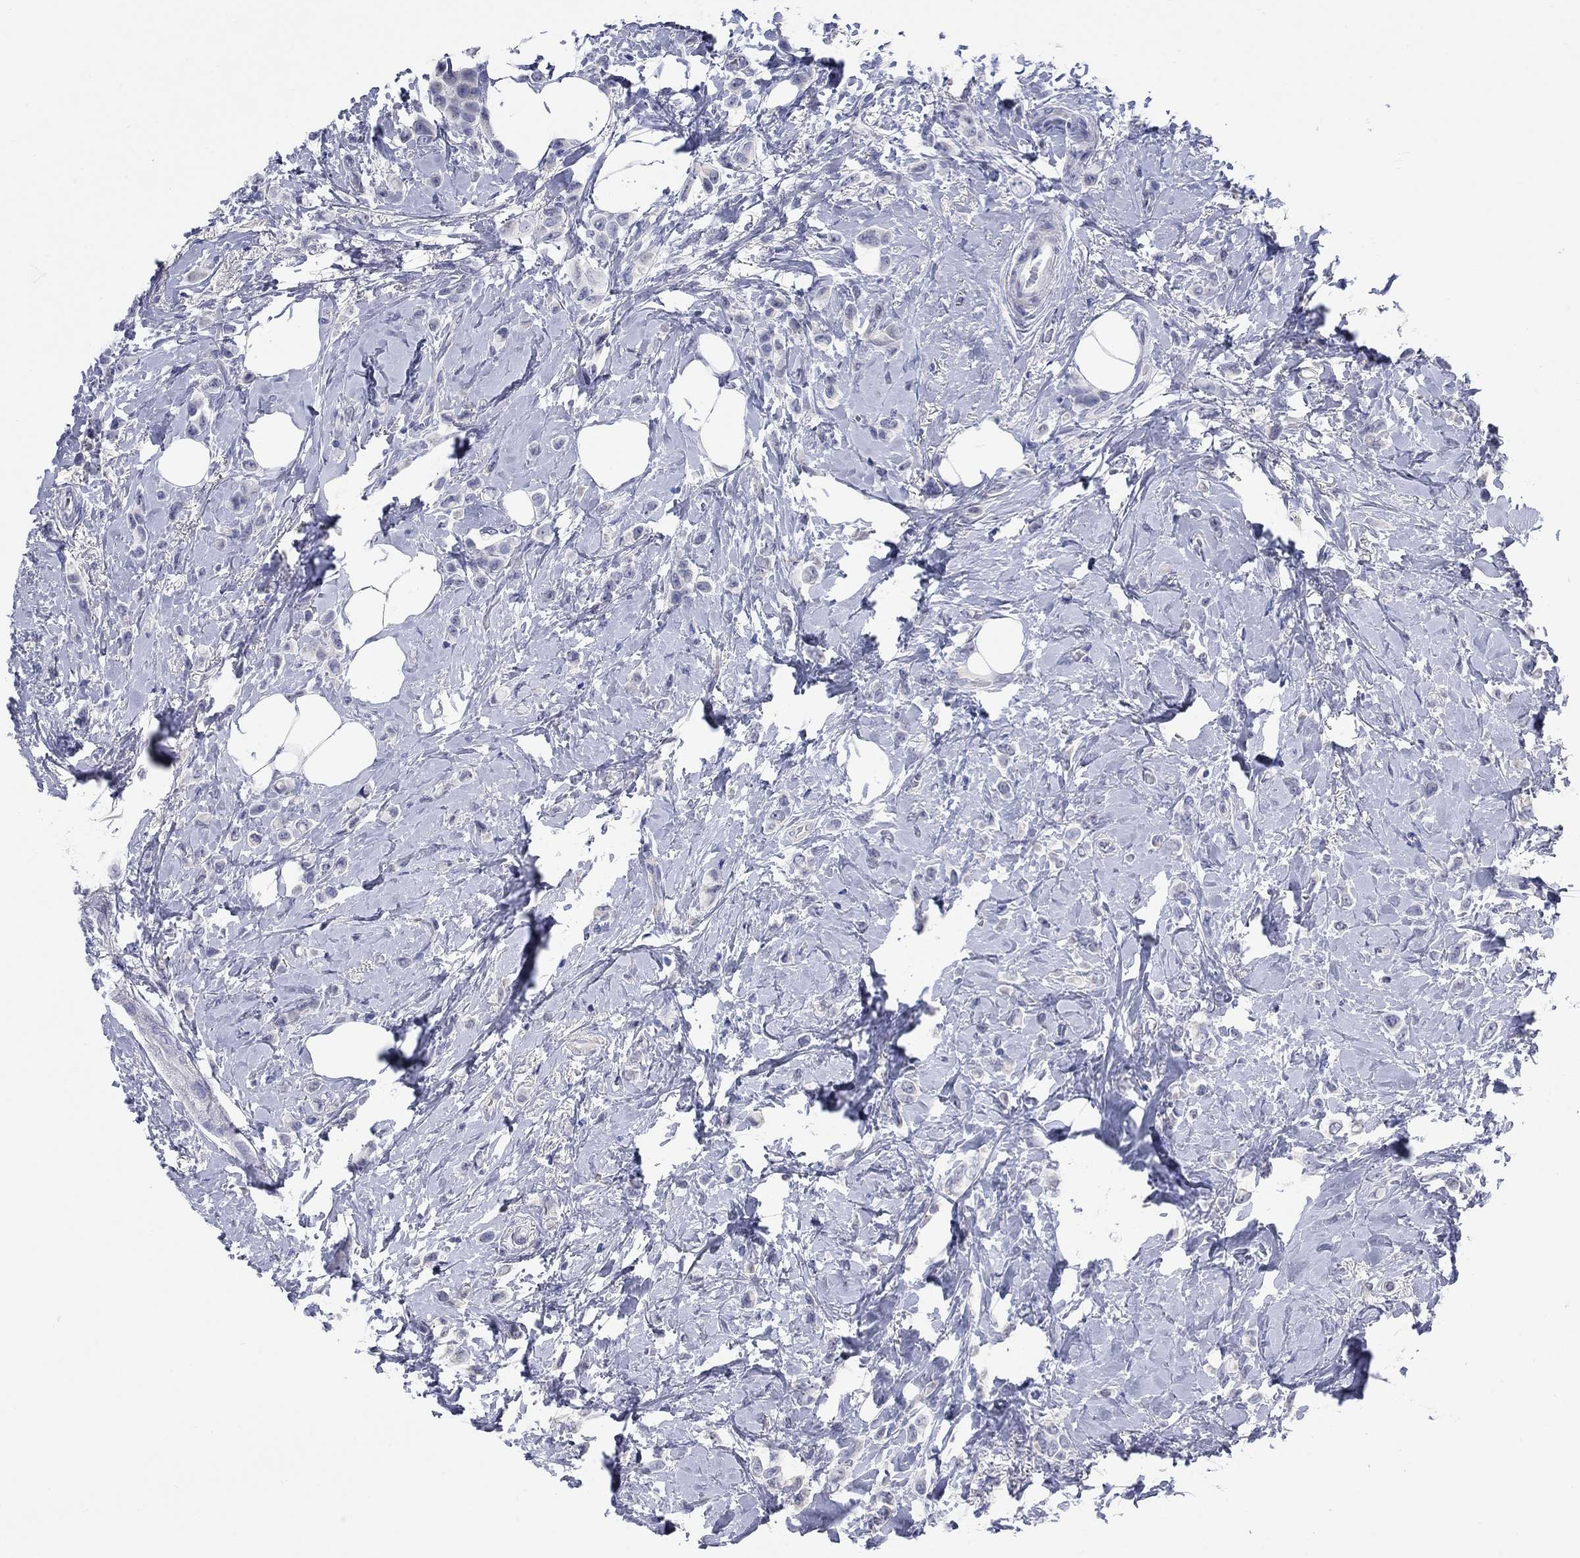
{"staining": {"intensity": "negative", "quantity": "none", "location": "none"}, "tissue": "breast cancer", "cell_type": "Tumor cells", "image_type": "cancer", "snomed": [{"axis": "morphology", "description": "Lobular carcinoma"}, {"axis": "topography", "description": "Breast"}], "caption": "Immunohistochemical staining of breast cancer (lobular carcinoma) reveals no significant positivity in tumor cells. (Brightfield microscopy of DAB IHC at high magnification).", "gene": "WASF3", "patient": {"sex": "female", "age": 66}}